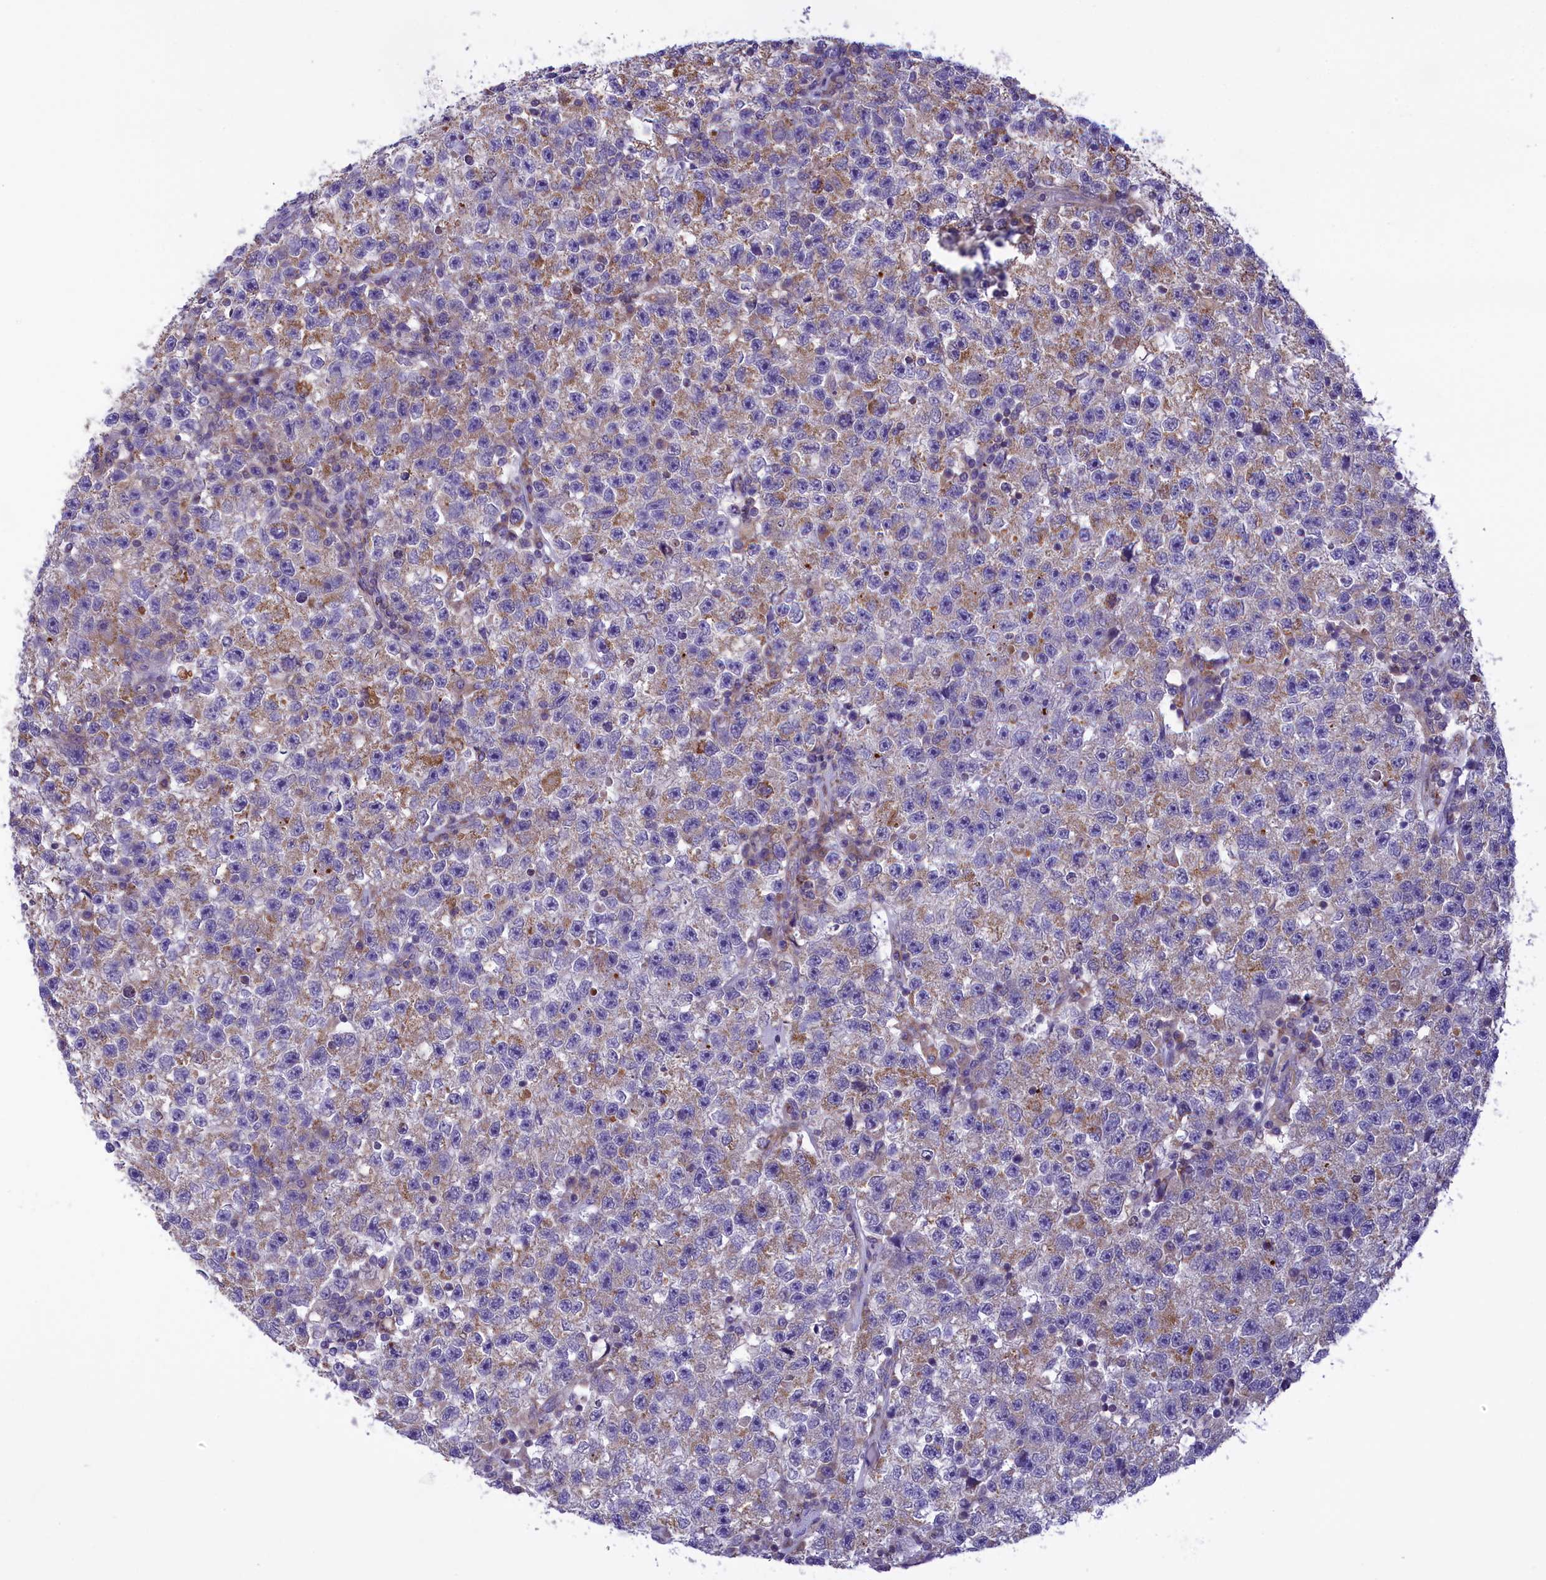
{"staining": {"intensity": "weak", "quantity": "25%-75%", "location": "cytoplasmic/membranous"}, "tissue": "testis cancer", "cell_type": "Tumor cells", "image_type": "cancer", "snomed": [{"axis": "morphology", "description": "Seminoma, NOS"}, {"axis": "topography", "description": "Testis"}], "caption": "There is low levels of weak cytoplasmic/membranous staining in tumor cells of testis seminoma, as demonstrated by immunohistochemical staining (brown color).", "gene": "CORO7-PAM16", "patient": {"sex": "male", "age": 22}}